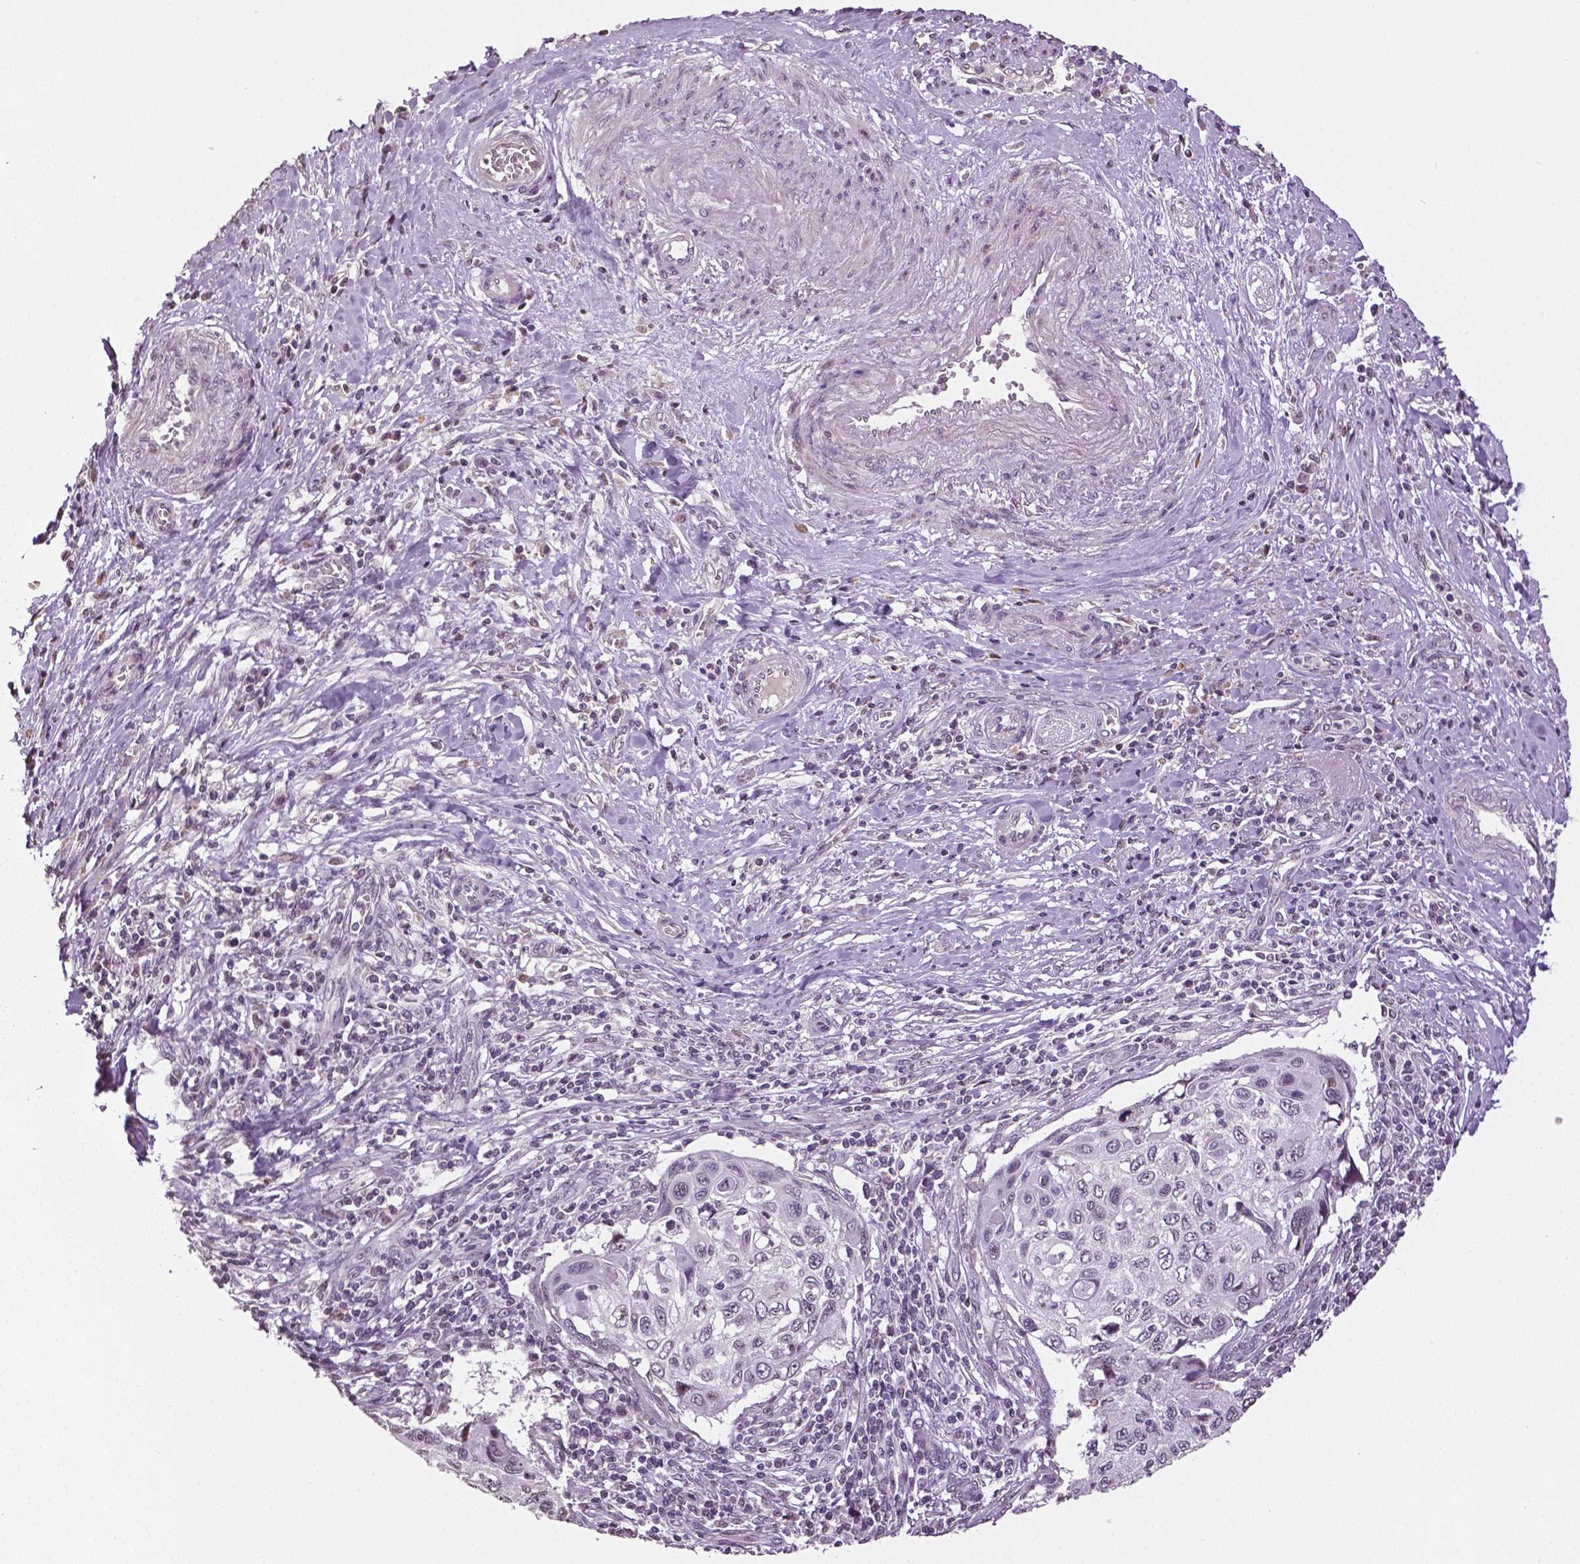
{"staining": {"intensity": "negative", "quantity": "none", "location": "none"}, "tissue": "cervical cancer", "cell_type": "Tumor cells", "image_type": "cancer", "snomed": [{"axis": "morphology", "description": "Squamous cell carcinoma, NOS"}, {"axis": "topography", "description": "Cervix"}], "caption": "High power microscopy histopathology image of an IHC image of squamous cell carcinoma (cervical), revealing no significant positivity in tumor cells. Brightfield microscopy of IHC stained with DAB (brown) and hematoxylin (blue), captured at high magnification.", "gene": "DLX5", "patient": {"sex": "female", "age": 70}}